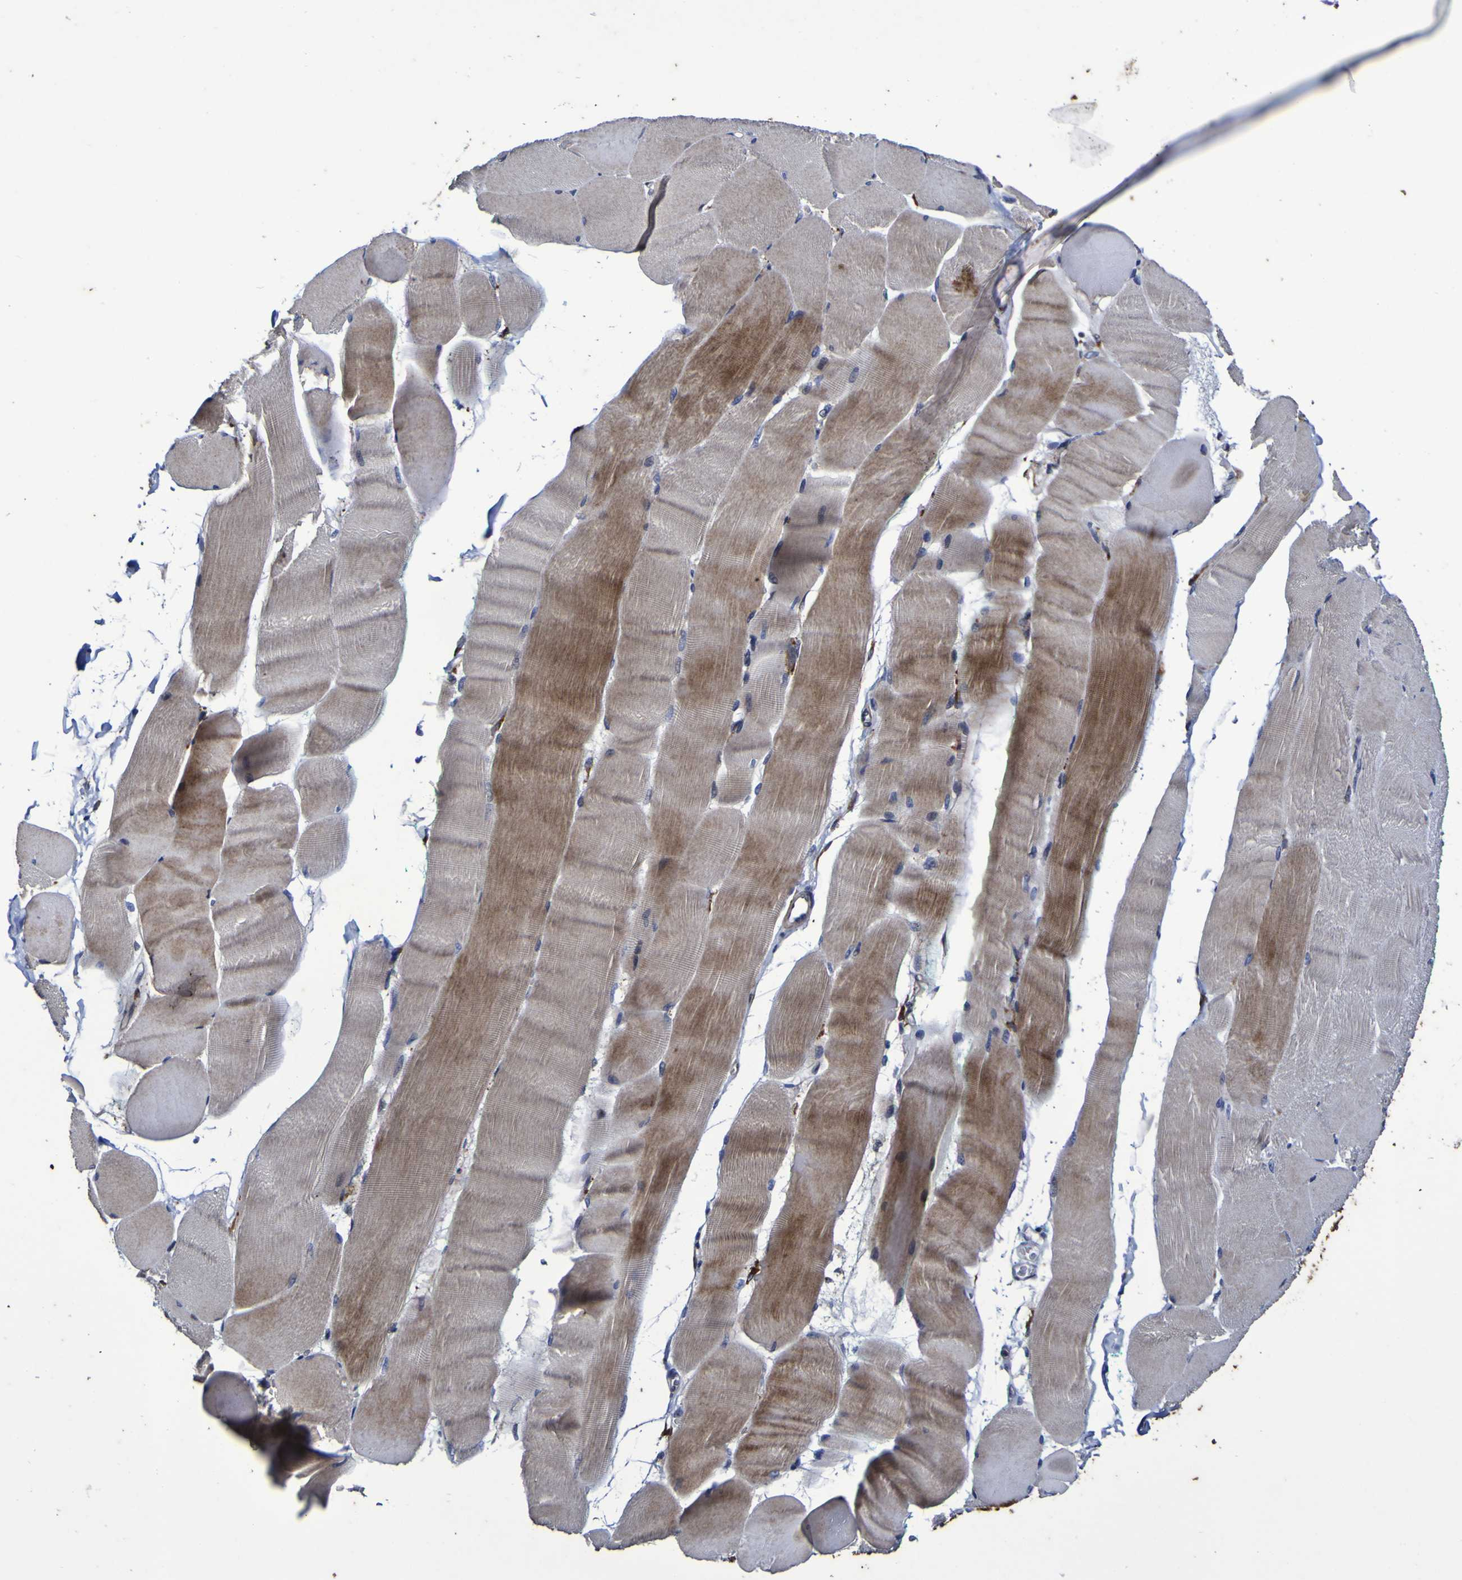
{"staining": {"intensity": "moderate", "quantity": ">75%", "location": "cytoplasmic/membranous"}, "tissue": "skeletal muscle", "cell_type": "Myocytes", "image_type": "normal", "snomed": [{"axis": "morphology", "description": "Normal tissue, NOS"}, {"axis": "morphology", "description": "Squamous cell carcinoma, NOS"}, {"axis": "topography", "description": "Skeletal muscle"}], "caption": "Immunohistochemistry (IHC) staining of unremarkable skeletal muscle, which reveals medium levels of moderate cytoplasmic/membranous staining in about >75% of myocytes indicating moderate cytoplasmic/membranous protein expression. The staining was performed using DAB (3,3'-diaminobenzidine) (brown) for protein detection and nuclei were counterstained in hematoxylin (blue).", "gene": "P3H1", "patient": {"sex": "male", "age": 51}}